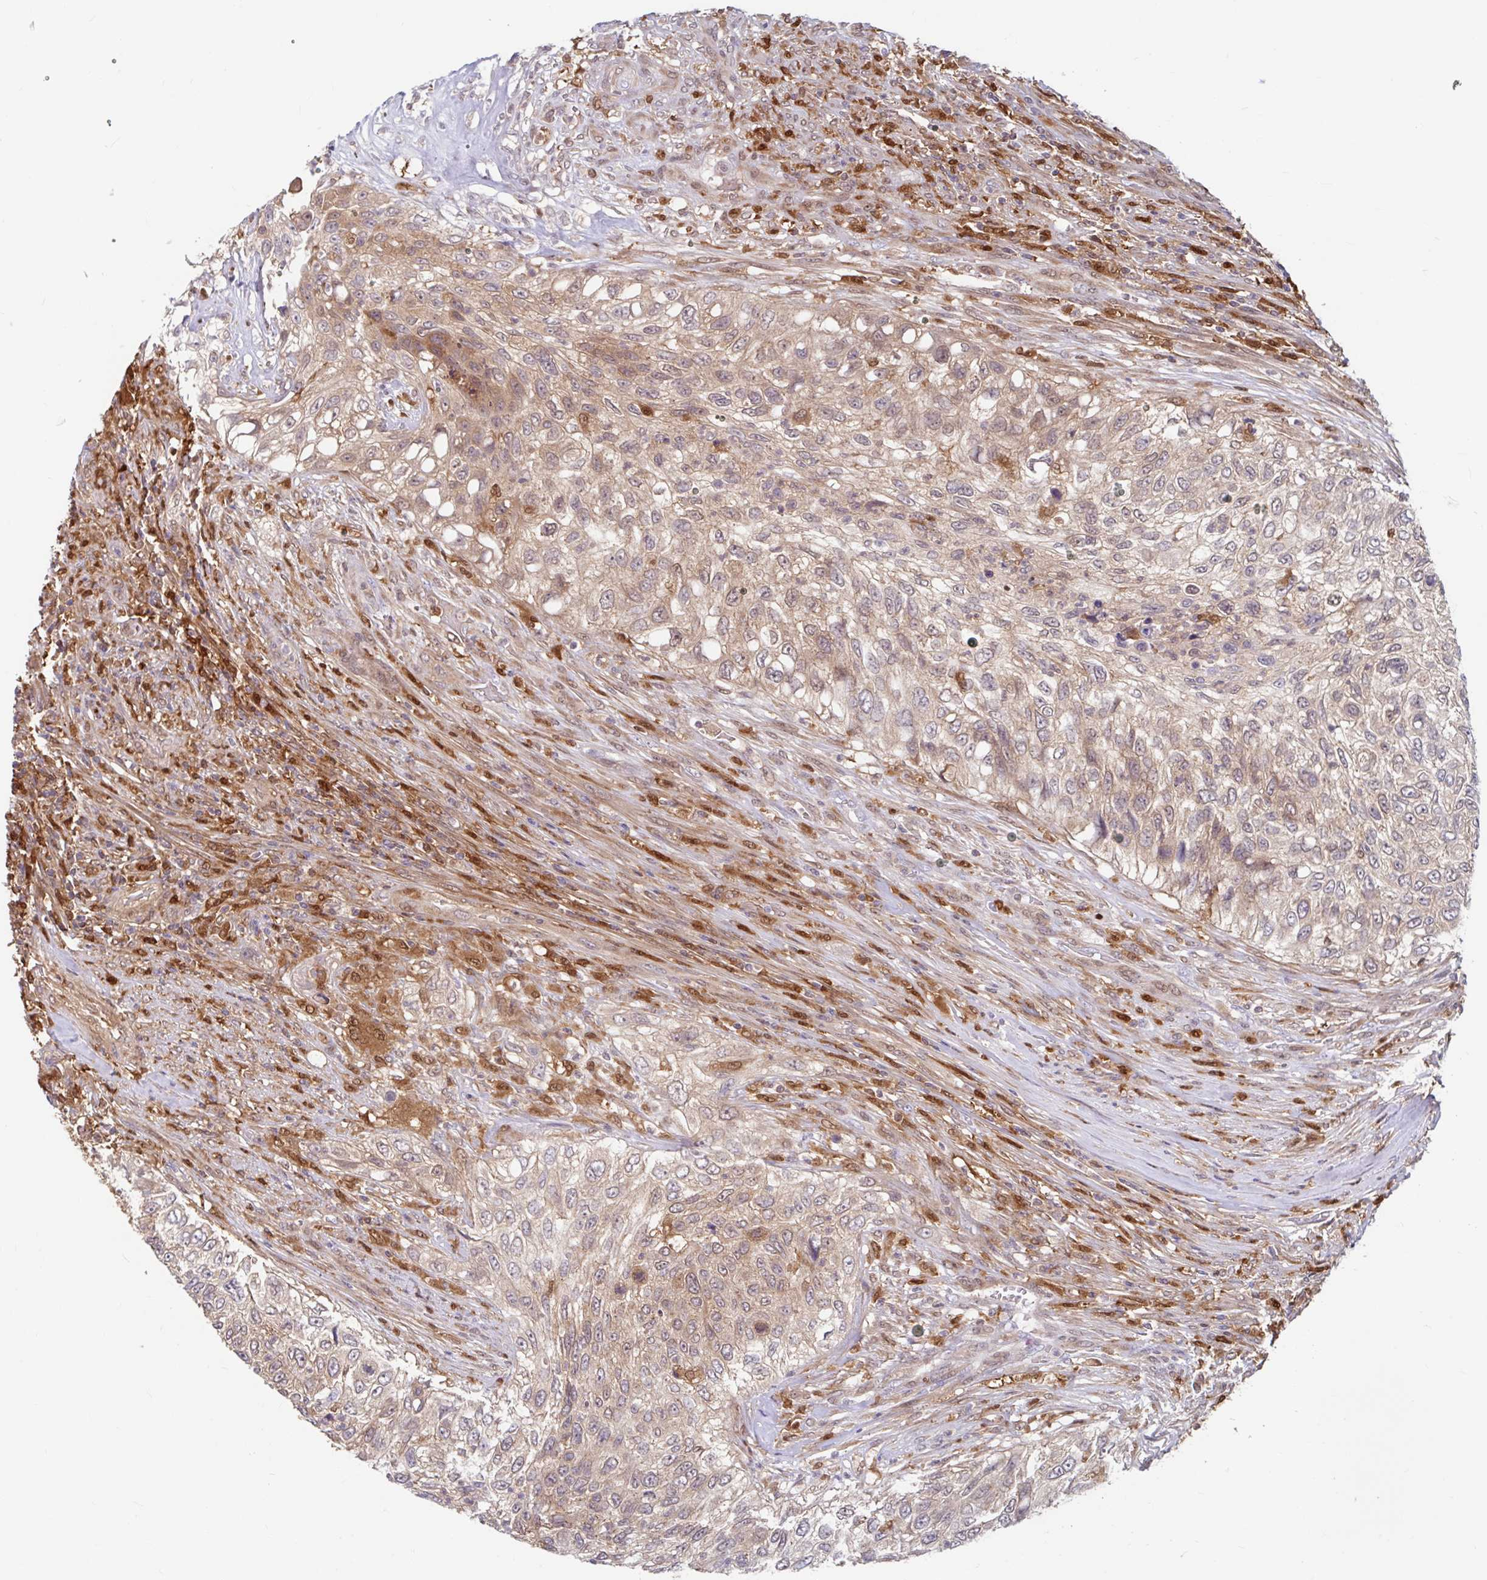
{"staining": {"intensity": "weak", "quantity": "<25%", "location": "cytoplasmic/membranous"}, "tissue": "urothelial cancer", "cell_type": "Tumor cells", "image_type": "cancer", "snomed": [{"axis": "morphology", "description": "Urothelial carcinoma, High grade"}, {"axis": "topography", "description": "Urinary bladder"}], "caption": "High-grade urothelial carcinoma was stained to show a protein in brown. There is no significant positivity in tumor cells.", "gene": "BLVRA", "patient": {"sex": "female", "age": 60}}